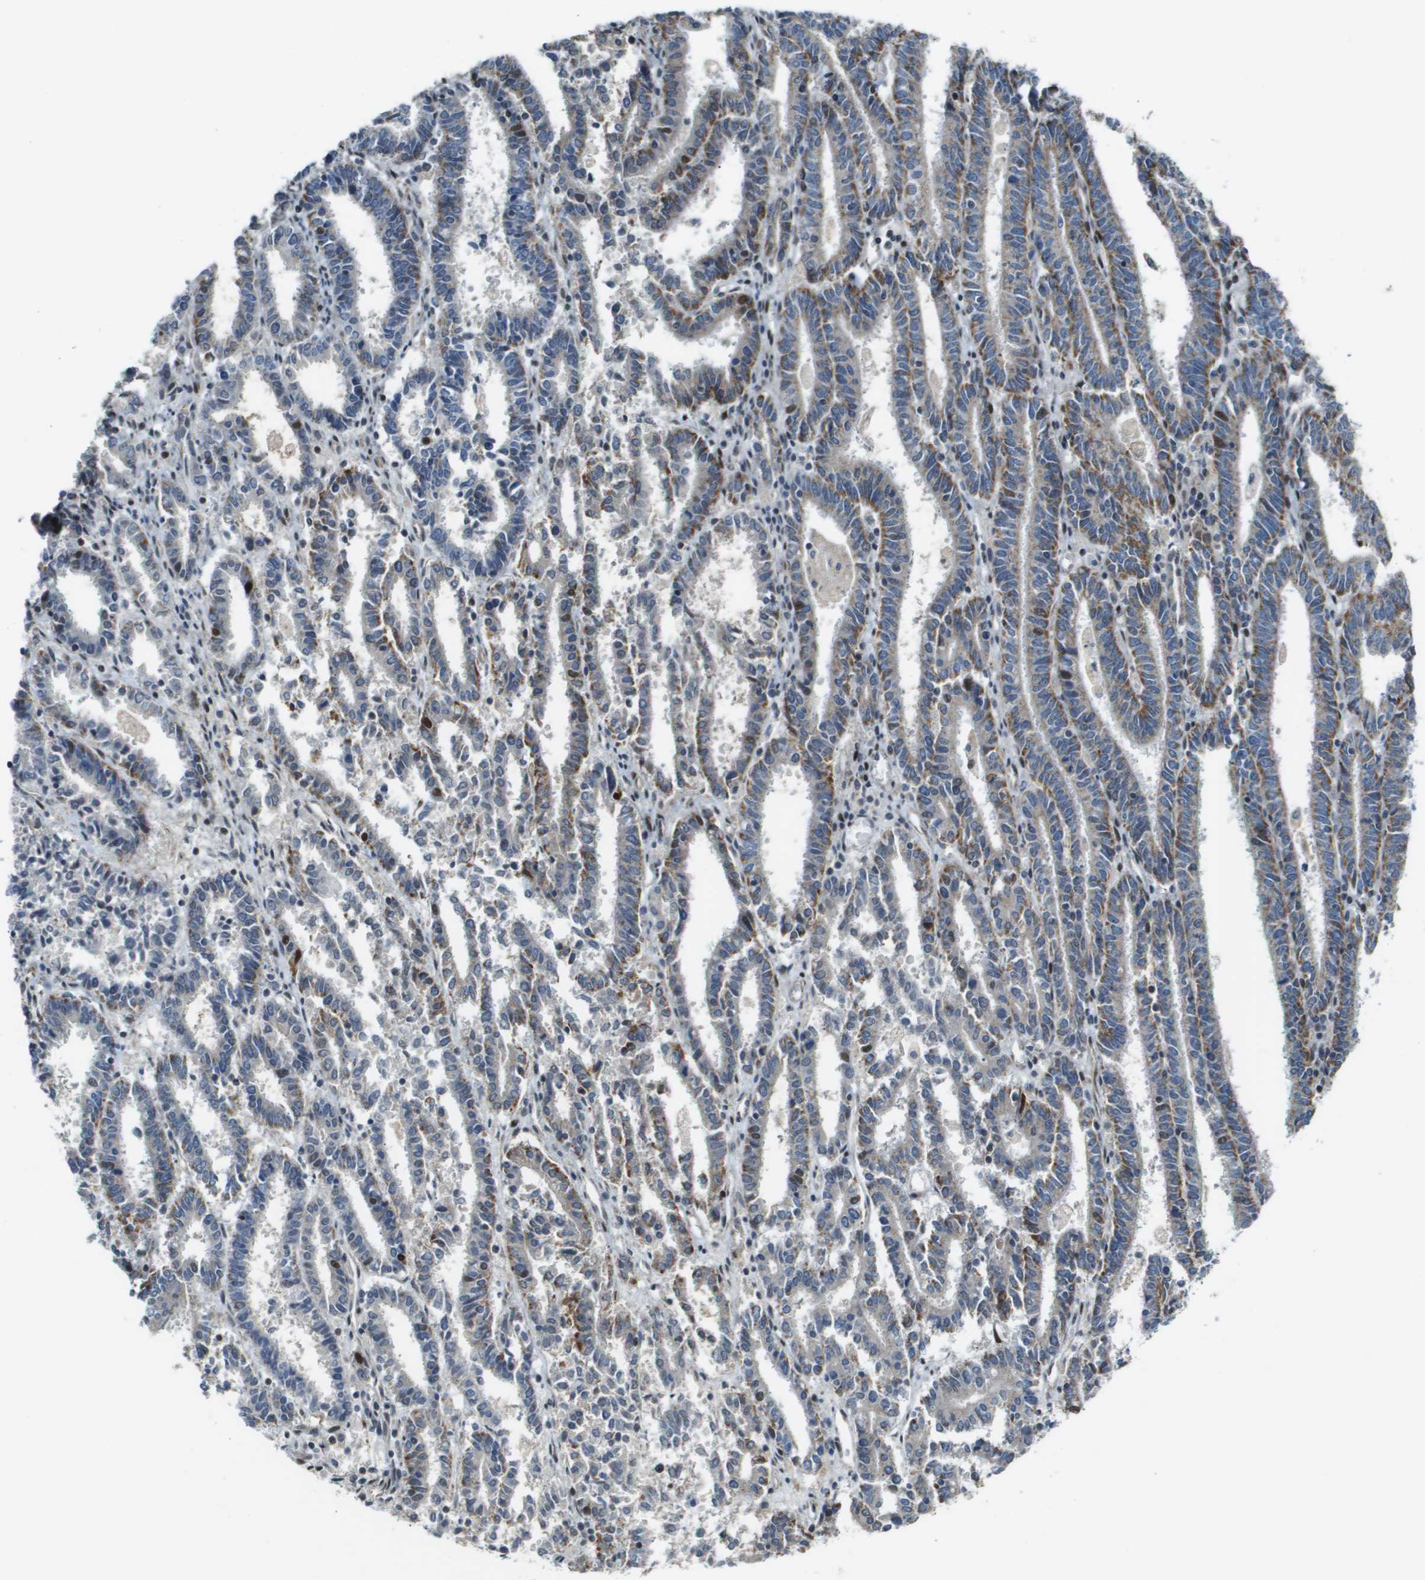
{"staining": {"intensity": "moderate", "quantity": "25%-75%", "location": "cytoplasmic/membranous"}, "tissue": "endometrial cancer", "cell_type": "Tumor cells", "image_type": "cancer", "snomed": [{"axis": "morphology", "description": "Adenocarcinoma, NOS"}, {"axis": "topography", "description": "Uterus"}], "caption": "An image showing moderate cytoplasmic/membranous expression in approximately 25%-75% of tumor cells in endometrial adenocarcinoma, as visualized by brown immunohistochemical staining.", "gene": "MGAT3", "patient": {"sex": "female", "age": 83}}